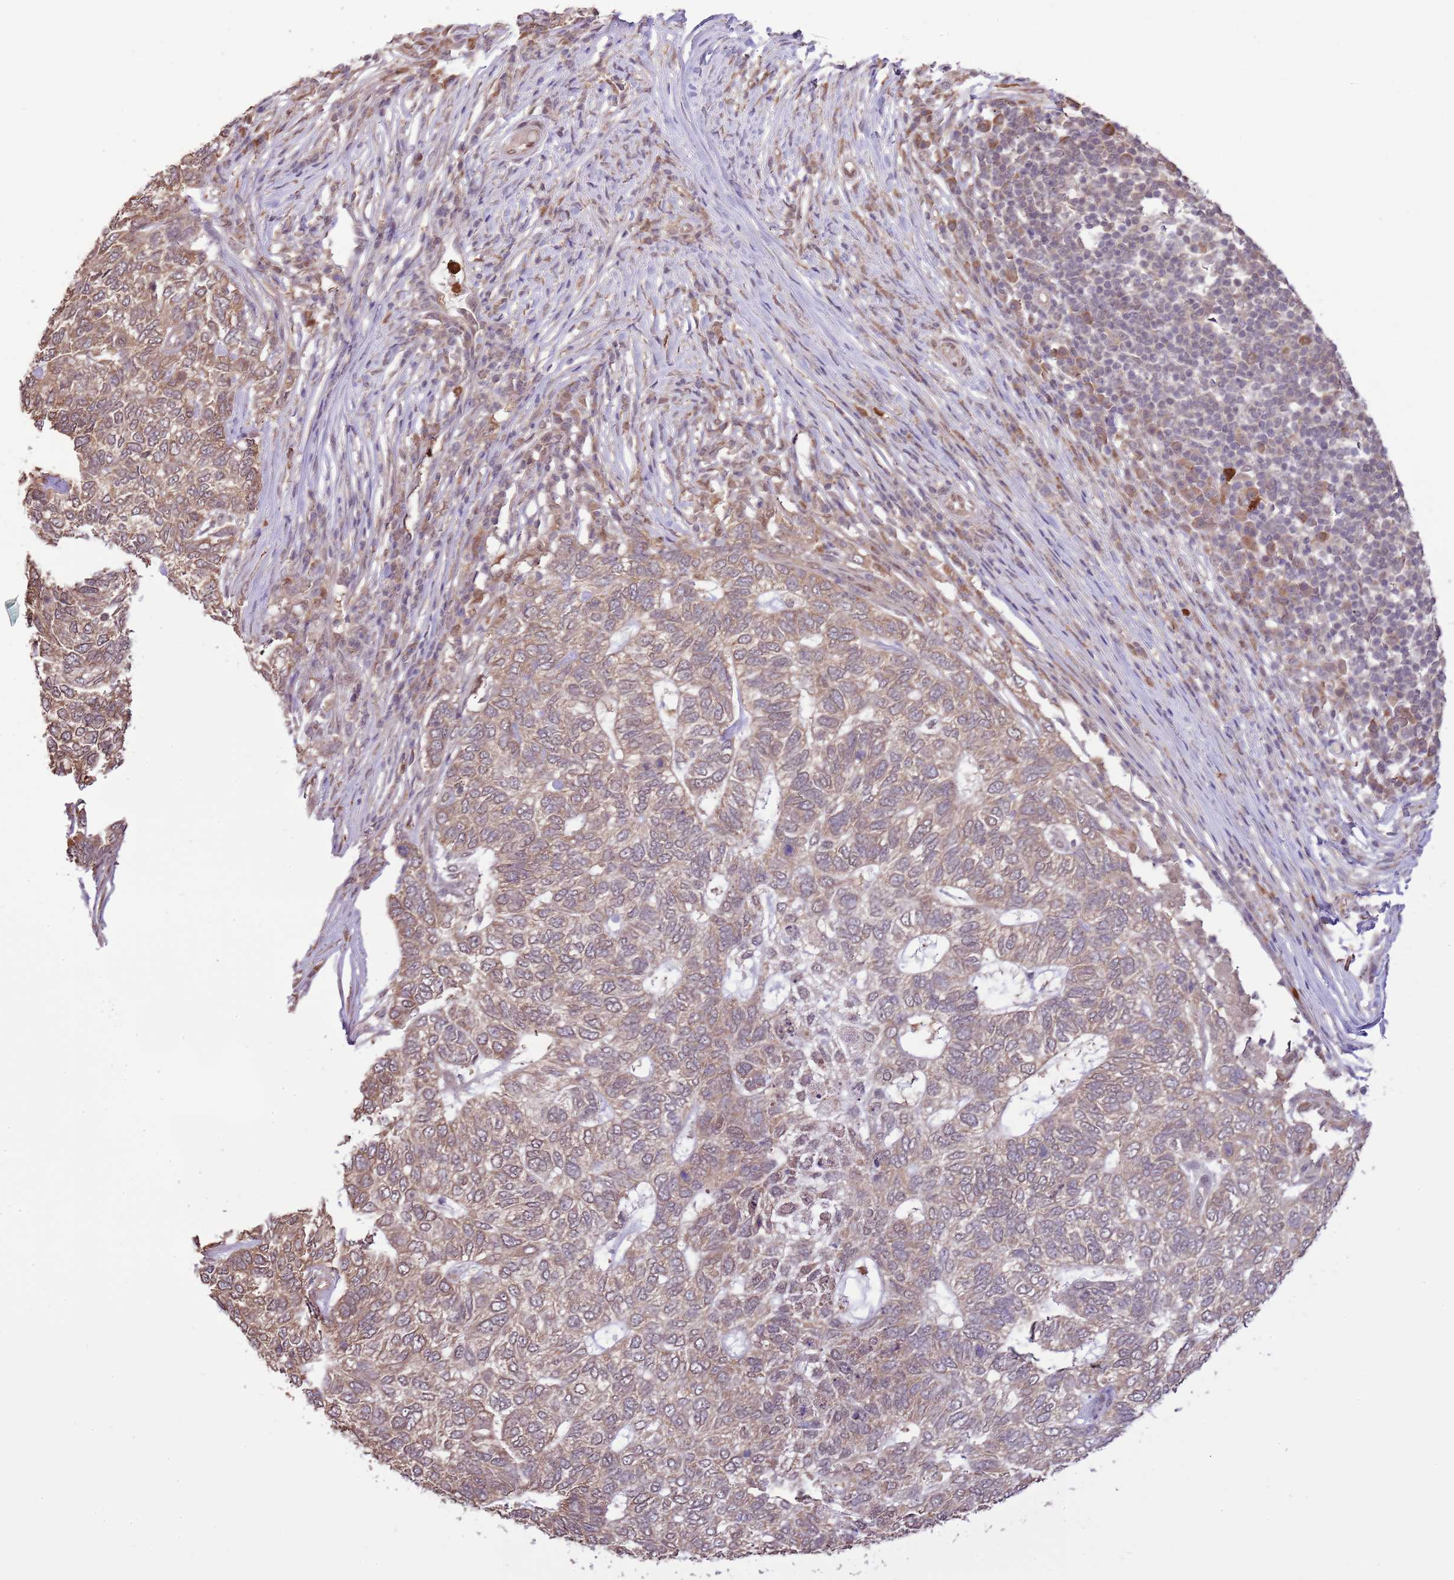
{"staining": {"intensity": "weak", "quantity": "25%-75%", "location": "cytoplasmic/membranous"}, "tissue": "skin cancer", "cell_type": "Tumor cells", "image_type": "cancer", "snomed": [{"axis": "morphology", "description": "Basal cell carcinoma"}, {"axis": "topography", "description": "Skin"}], "caption": "Approximately 25%-75% of tumor cells in human skin cancer show weak cytoplasmic/membranous protein staining as visualized by brown immunohistochemical staining.", "gene": "AMIGO1", "patient": {"sex": "female", "age": 65}}